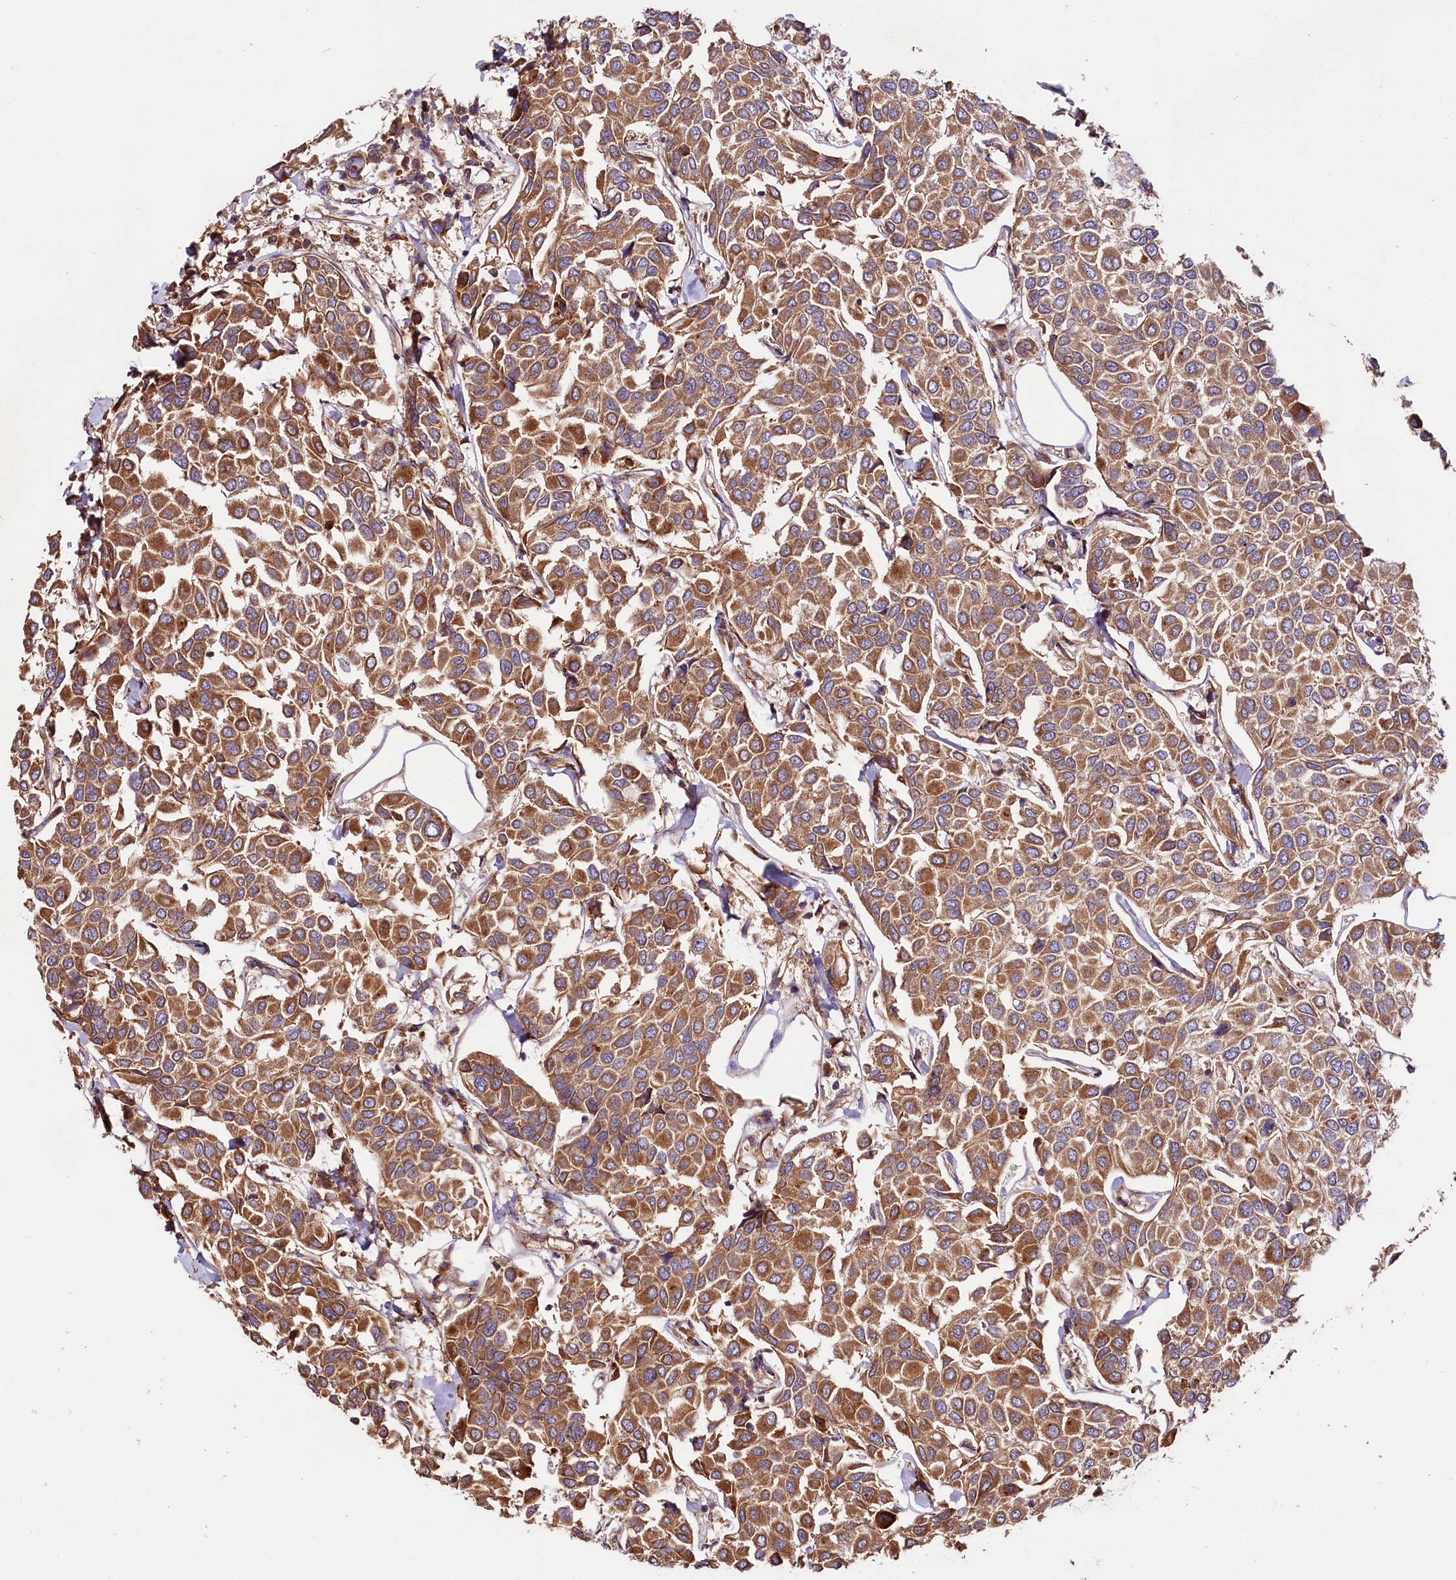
{"staining": {"intensity": "moderate", "quantity": ">75%", "location": "cytoplasmic/membranous"}, "tissue": "breast cancer", "cell_type": "Tumor cells", "image_type": "cancer", "snomed": [{"axis": "morphology", "description": "Duct carcinoma"}, {"axis": "topography", "description": "Breast"}], "caption": "Breast cancer (intraductal carcinoma) was stained to show a protein in brown. There is medium levels of moderate cytoplasmic/membranous positivity in about >75% of tumor cells. (DAB IHC, brown staining for protein, blue staining for nuclei).", "gene": "CEP295", "patient": {"sex": "female", "age": 55}}